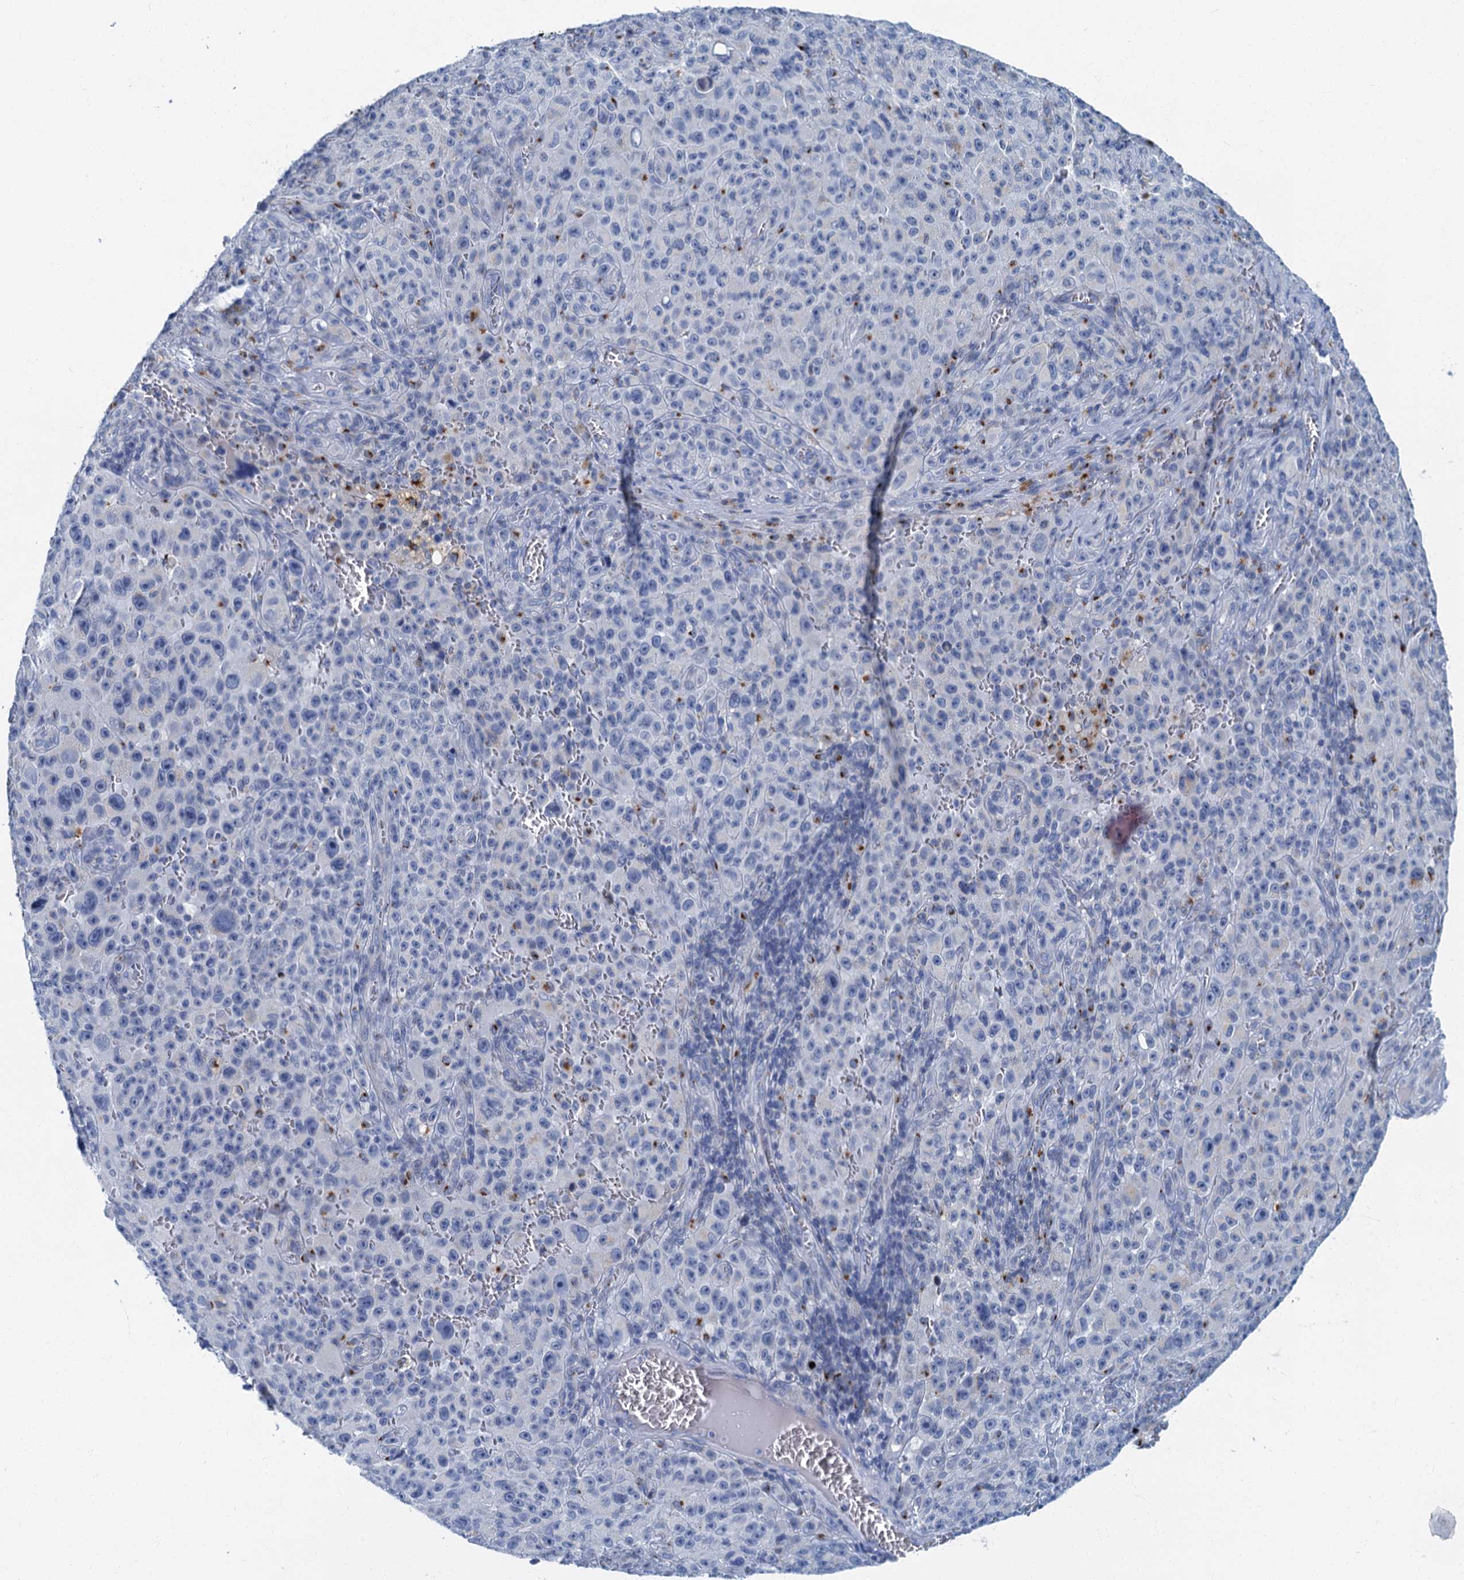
{"staining": {"intensity": "negative", "quantity": "none", "location": "none"}, "tissue": "melanoma", "cell_type": "Tumor cells", "image_type": "cancer", "snomed": [{"axis": "morphology", "description": "Malignant melanoma, NOS"}, {"axis": "topography", "description": "Skin"}], "caption": "DAB (3,3'-diaminobenzidine) immunohistochemical staining of human malignant melanoma reveals no significant positivity in tumor cells. (DAB (3,3'-diaminobenzidine) immunohistochemistry, high magnification).", "gene": "LYPD3", "patient": {"sex": "female", "age": 82}}